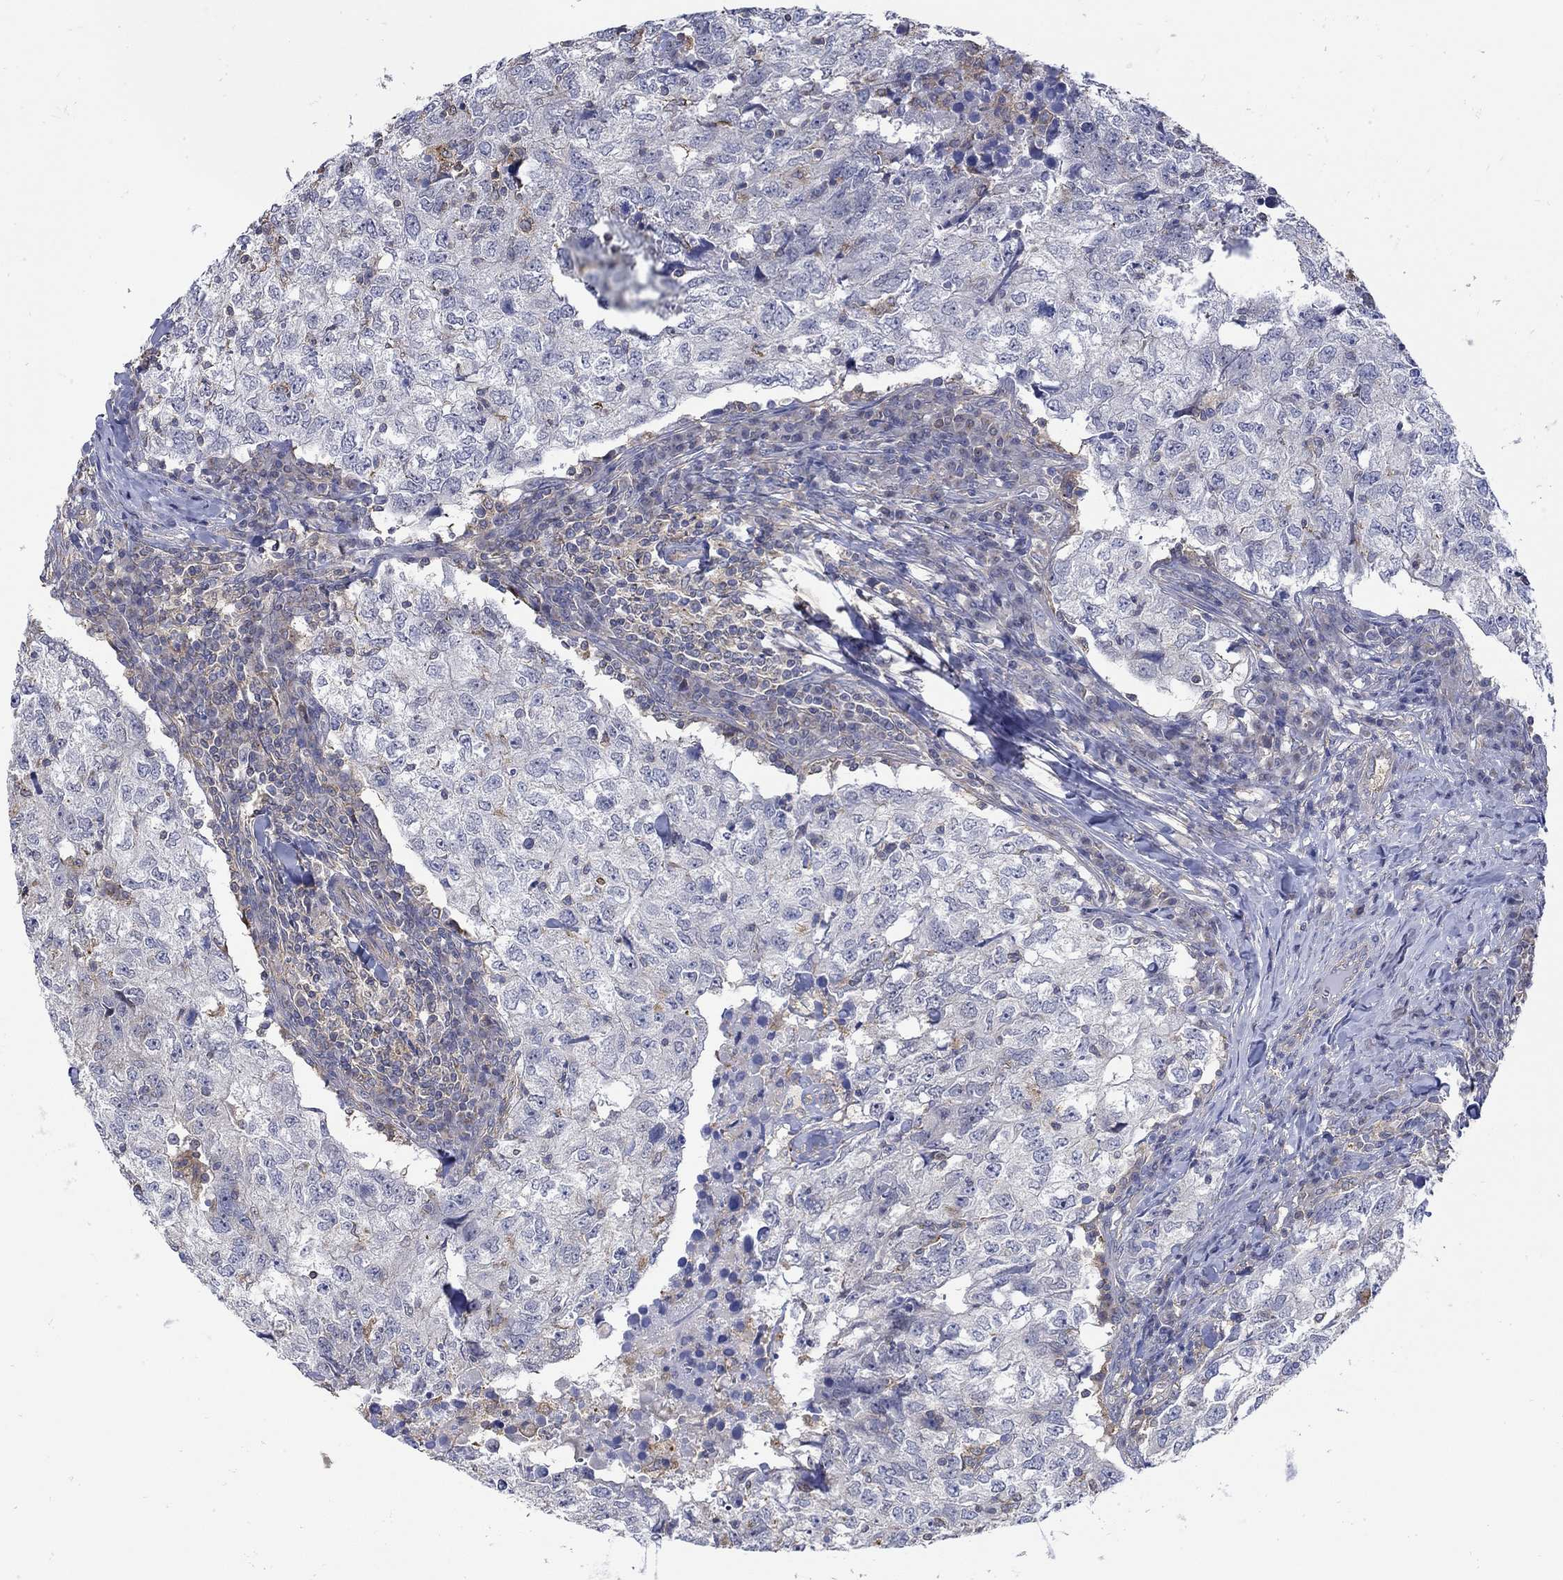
{"staining": {"intensity": "negative", "quantity": "none", "location": "none"}, "tissue": "breast cancer", "cell_type": "Tumor cells", "image_type": "cancer", "snomed": [{"axis": "morphology", "description": "Duct carcinoma"}, {"axis": "topography", "description": "Breast"}], "caption": "DAB (3,3'-diaminobenzidine) immunohistochemical staining of human breast intraductal carcinoma demonstrates no significant positivity in tumor cells.", "gene": "TEKT3", "patient": {"sex": "female", "age": 30}}